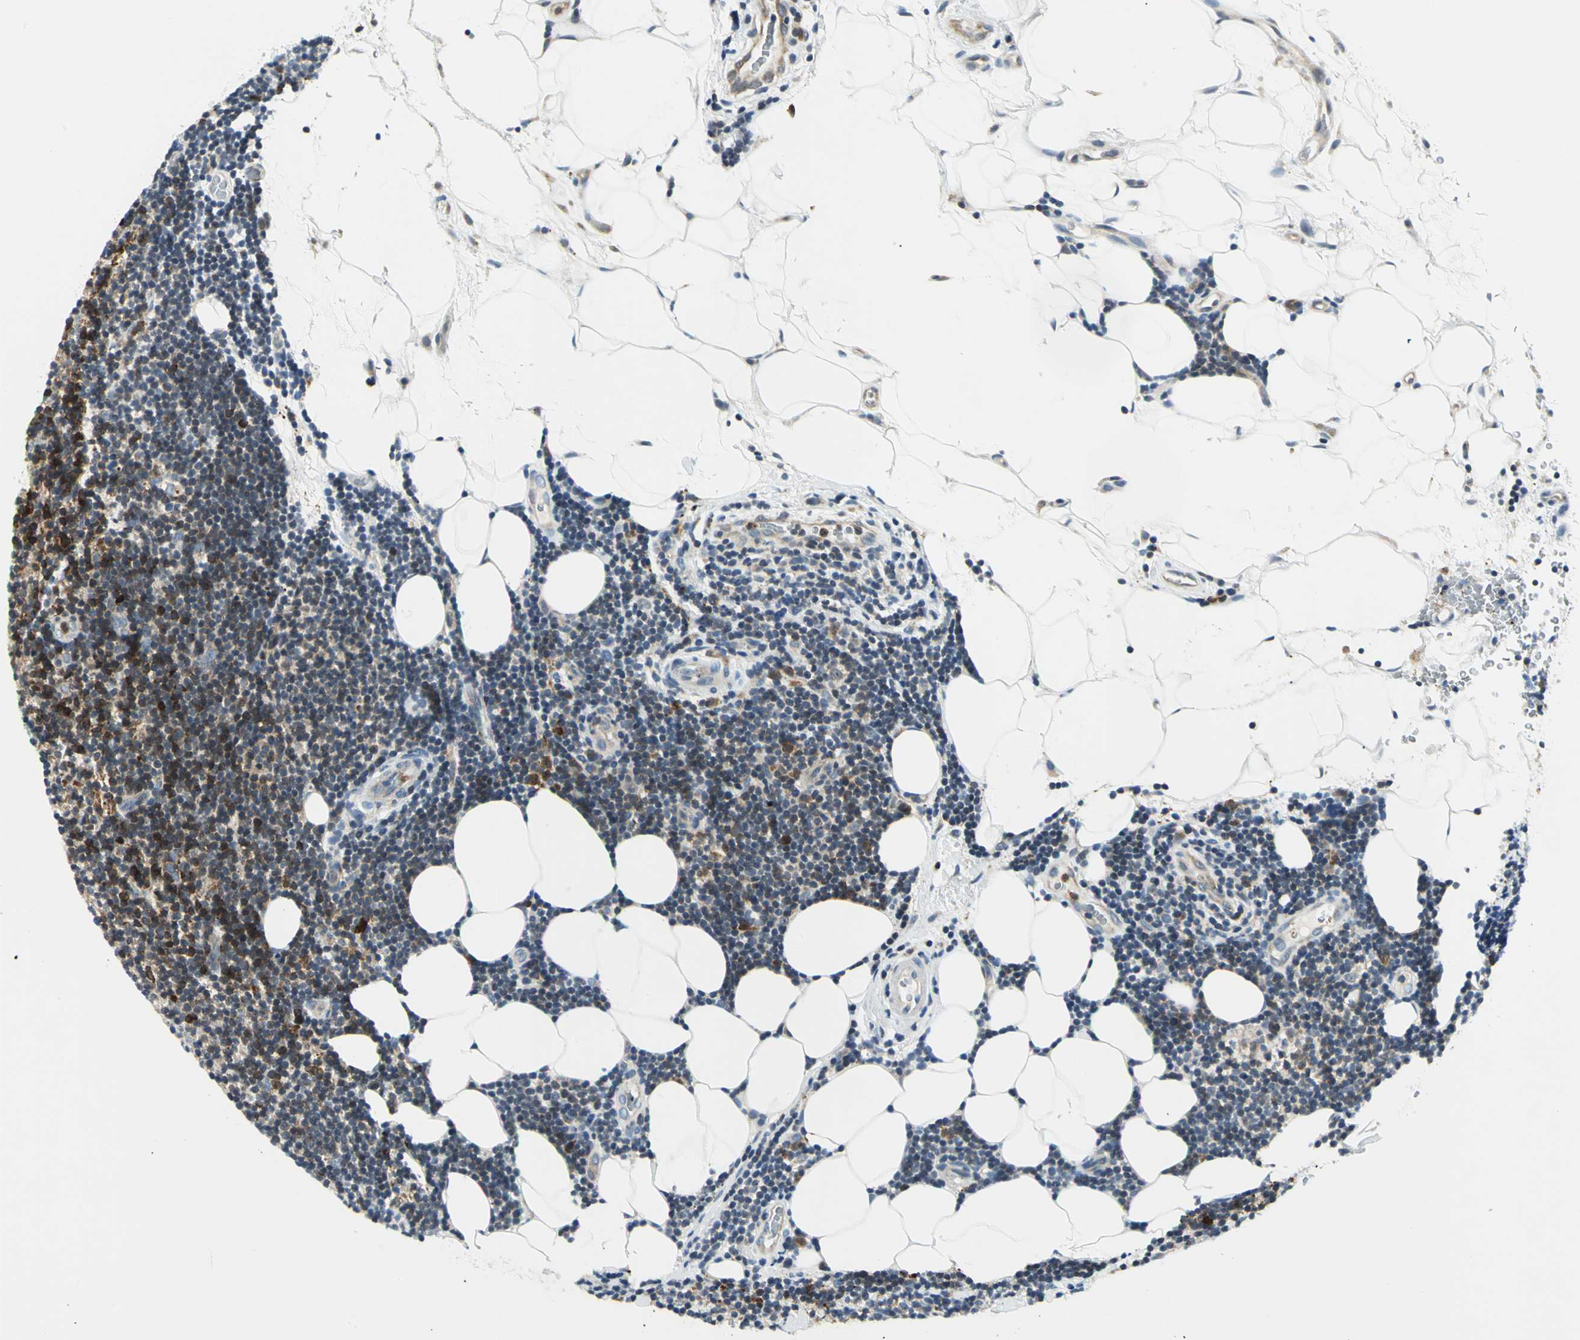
{"staining": {"intensity": "strong", "quantity": ">75%", "location": "cytoplasmic/membranous"}, "tissue": "lymphoma", "cell_type": "Tumor cells", "image_type": "cancer", "snomed": [{"axis": "morphology", "description": "Malignant lymphoma, non-Hodgkin's type, Low grade"}, {"axis": "topography", "description": "Lymph node"}], "caption": "Lymphoma stained with a protein marker demonstrates strong staining in tumor cells.", "gene": "USP40", "patient": {"sex": "male", "age": 83}}